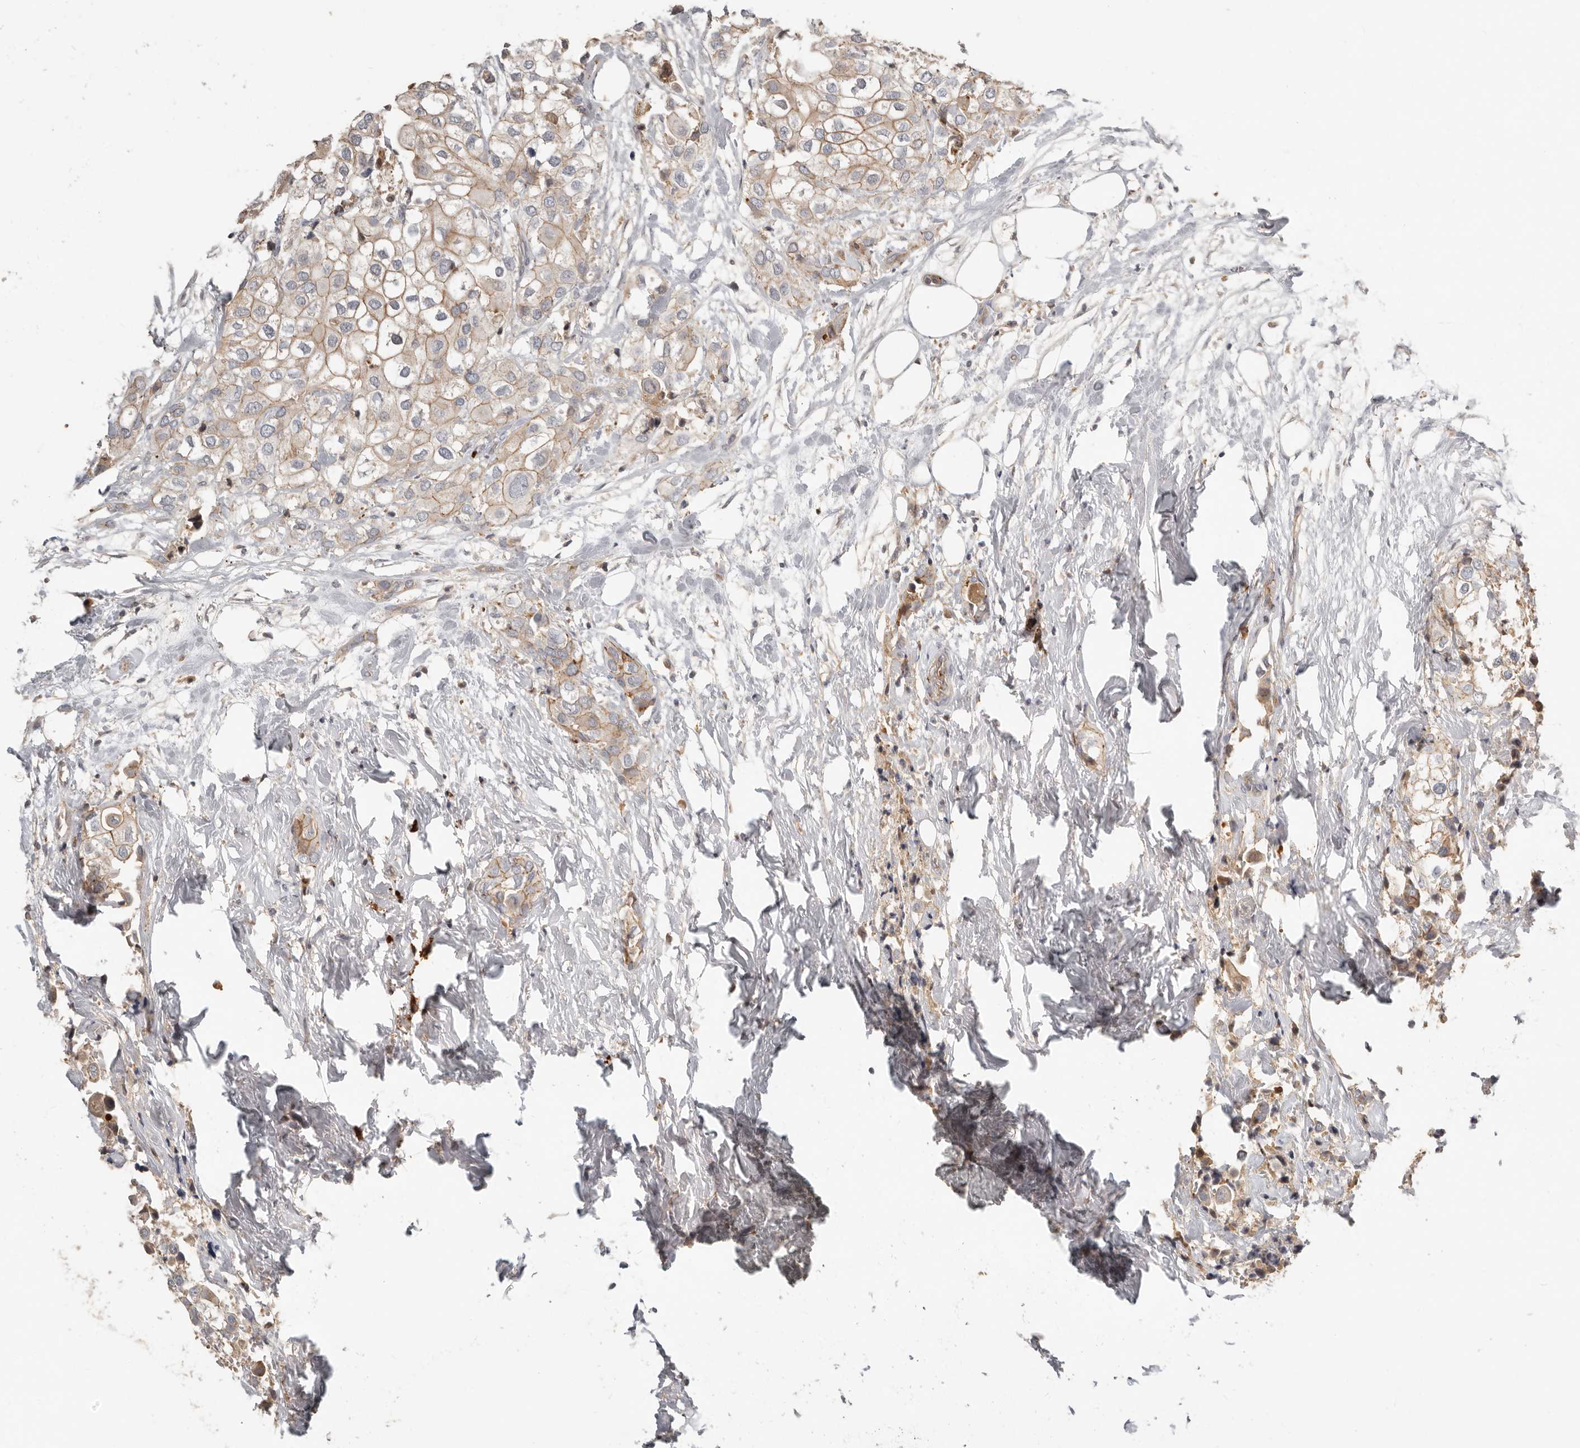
{"staining": {"intensity": "weak", "quantity": "25%-75%", "location": "cytoplasmic/membranous"}, "tissue": "urothelial cancer", "cell_type": "Tumor cells", "image_type": "cancer", "snomed": [{"axis": "morphology", "description": "Urothelial carcinoma, High grade"}, {"axis": "topography", "description": "Urinary bladder"}], "caption": "Immunohistochemical staining of urothelial cancer shows weak cytoplasmic/membranous protein positivity in about 25%-75% of tumor cells. (Stains: DAB in brown, nuclei in blue, Microscopy: brightfield microscopy at high magnification).", "gene": "MTFR2", "patient": {"sex": "male", "age": 64}}